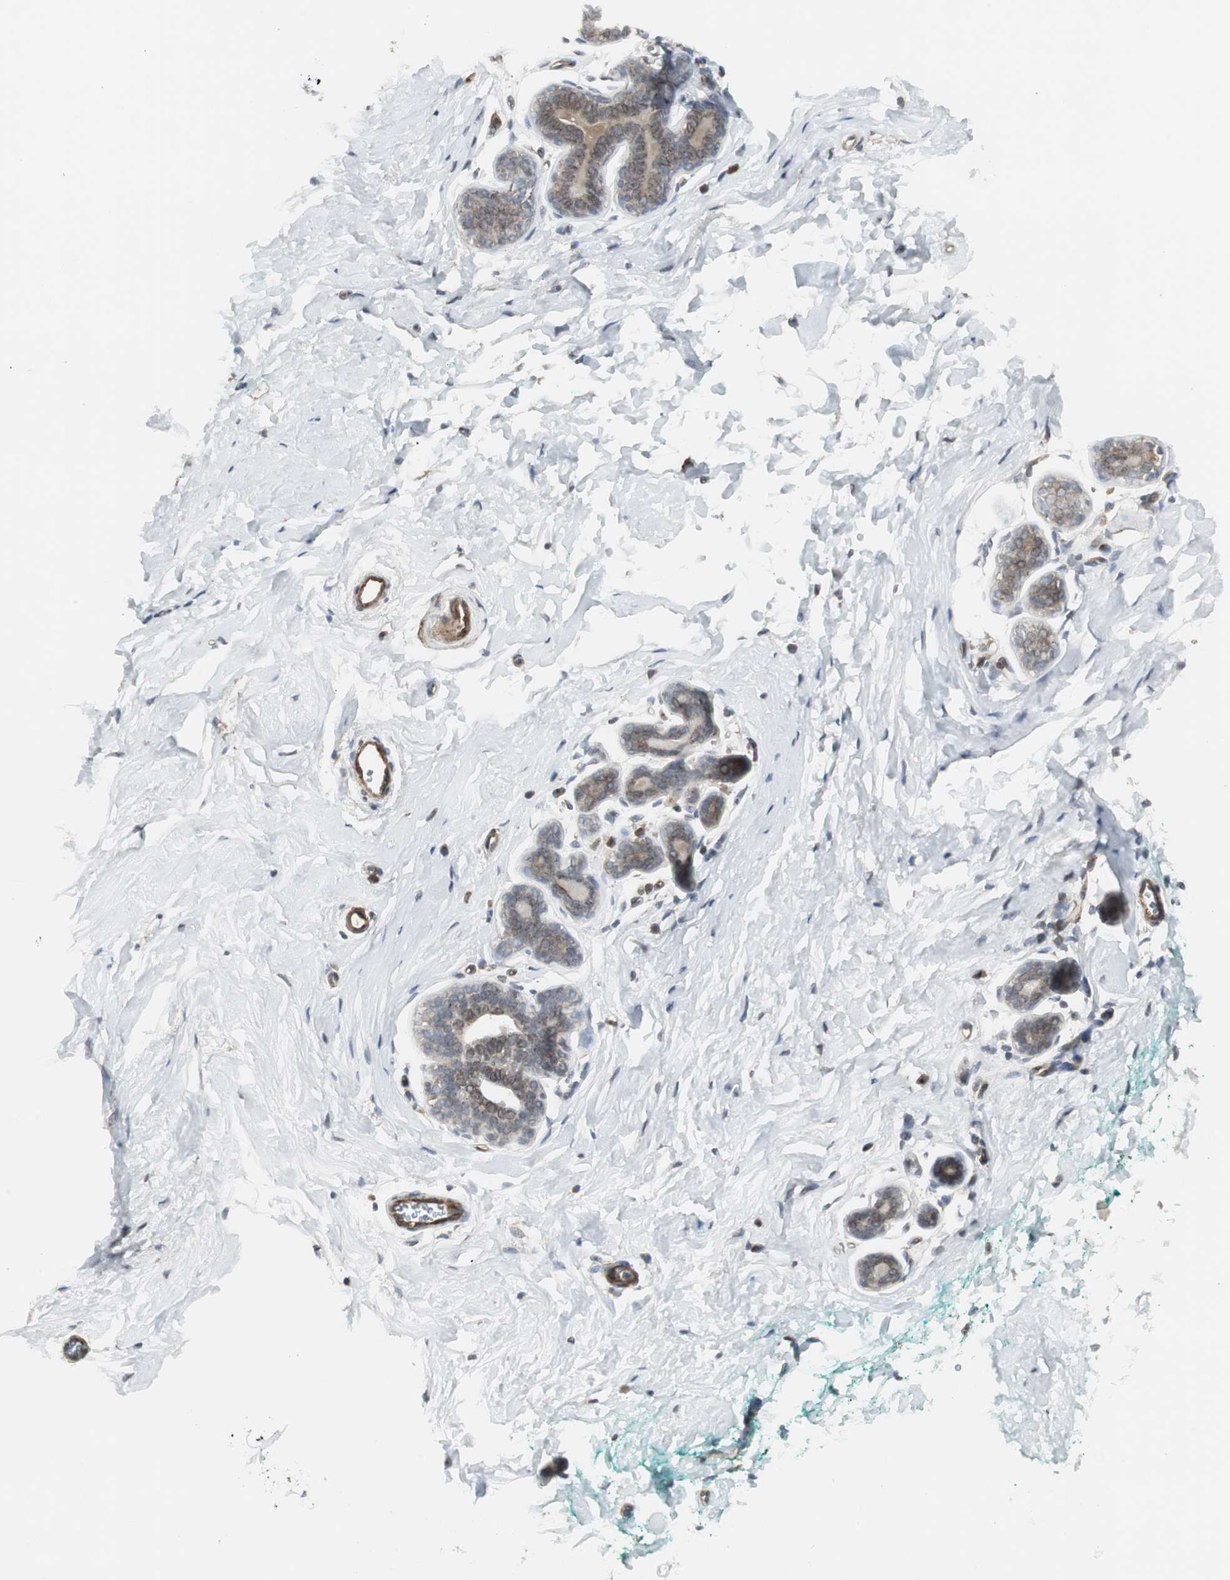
{"staining": {"intensity": "weak", "quantity": ">75%", "location": "cytoplasmic/membranous"}, "tissue": "breast", "cell_type": "Adipocytes", "image_type": "normal", "snomed": [{"axis": "morphology", "description": "Normal tissue, NOS"}, {"axis": "topography", "description": "Breast"}], "caption": "Human breast stained for a protein (brown) shows weak cytoplasmic/membranous positive positivity in approximately >75% of adipocytes.", "gene": "SCYL3", "patient": {"sex": "female", "age": 52}}